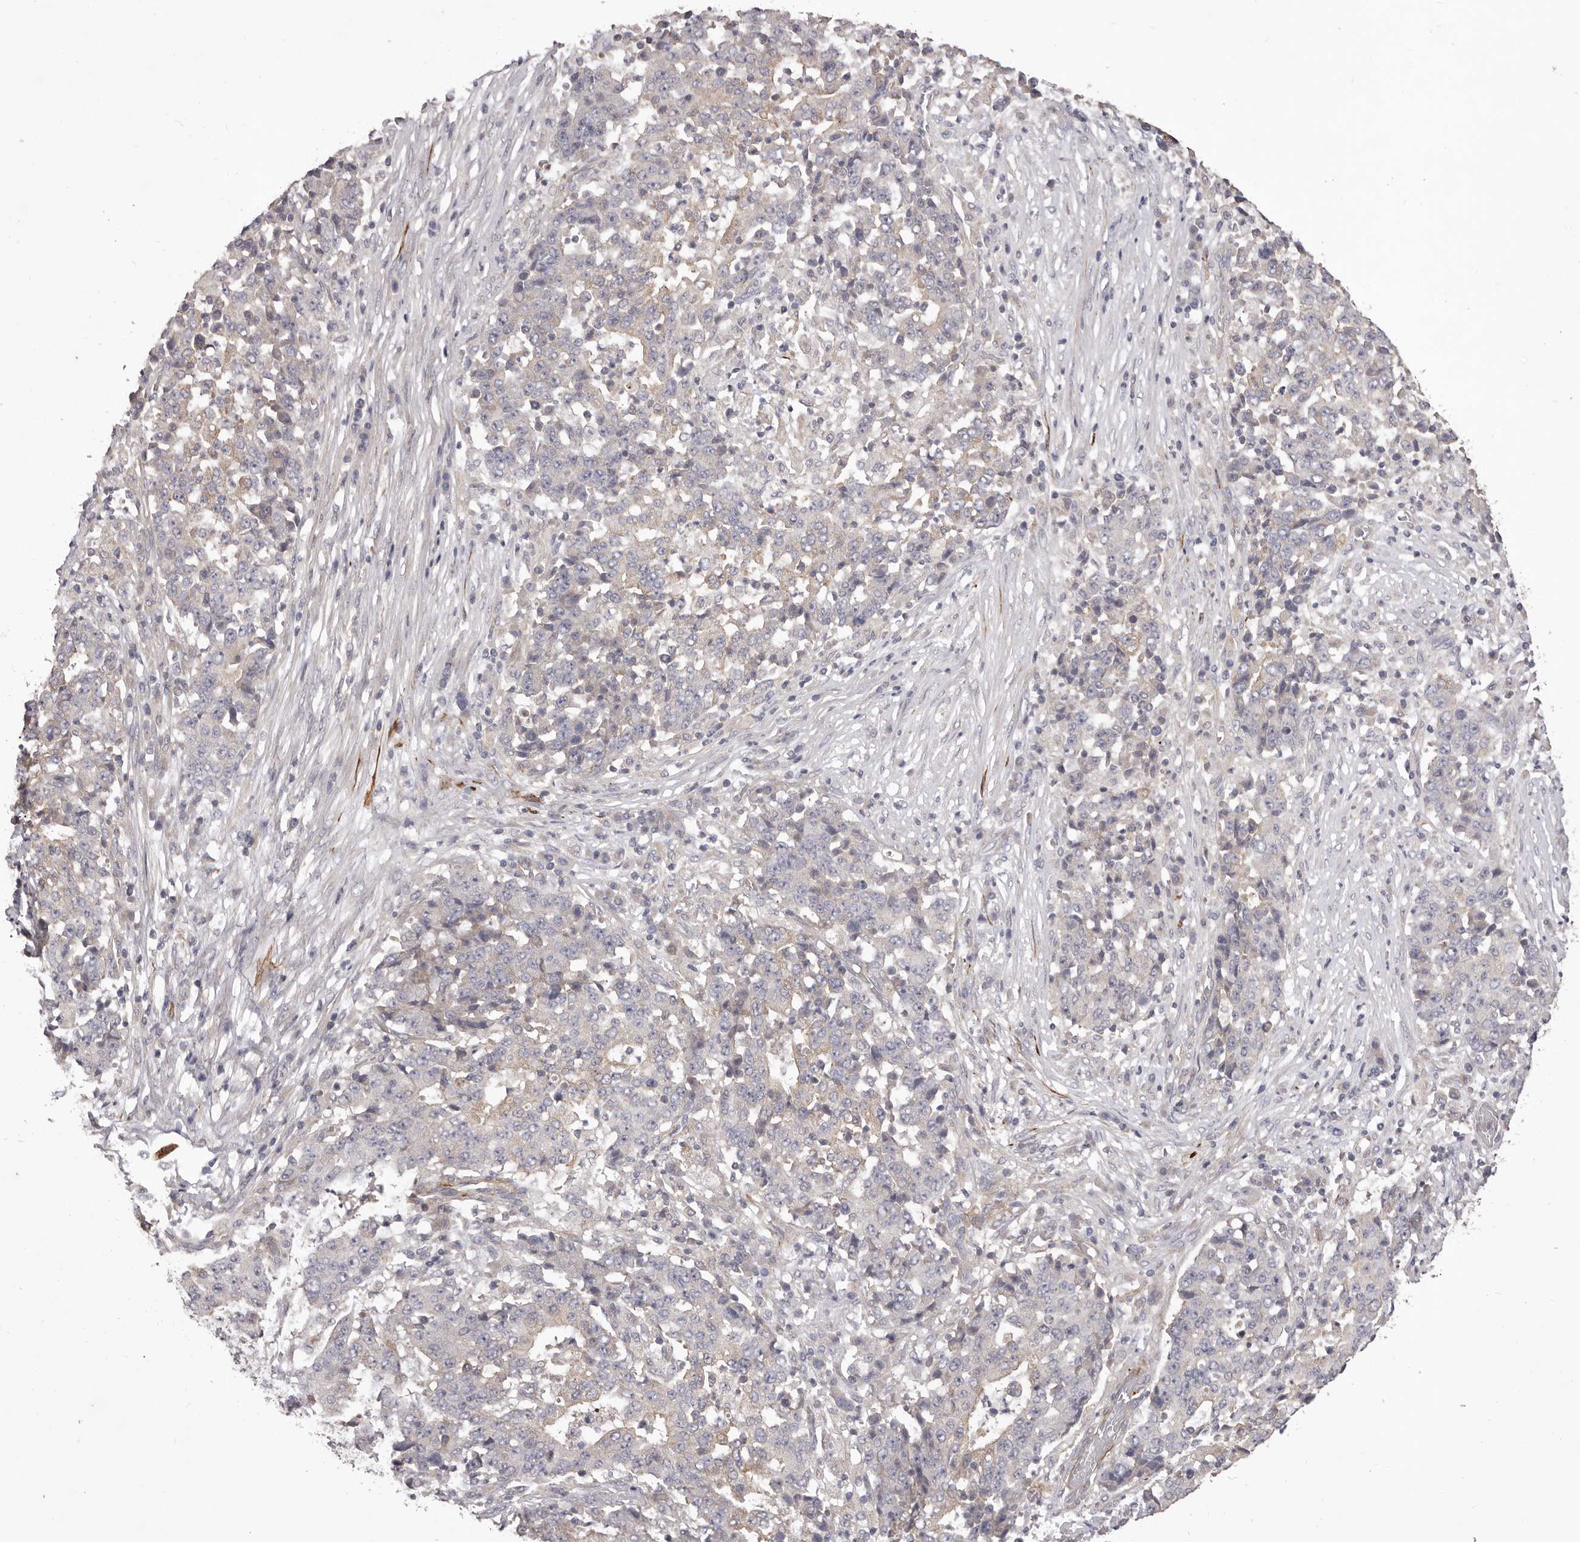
{"staining": {"intensity": "negative", "quantity": "none", "location": "none"}, "tissue": "stomach cancer", "cell_type": "Tumor cells", "image_type": "cancer", "snomed": [{"axis": "morphology", "description": "Adenocarcinoma, NOS"}, {"axis": "topography", "description": "Stomach"}], "caption": "This is an immunohistochemistry micrograph of adenocarcinoma (stomach). There is no positivity in tumor cells.", "gene": "PNRC1", "patient": {"sex": "male", "age": 59}}